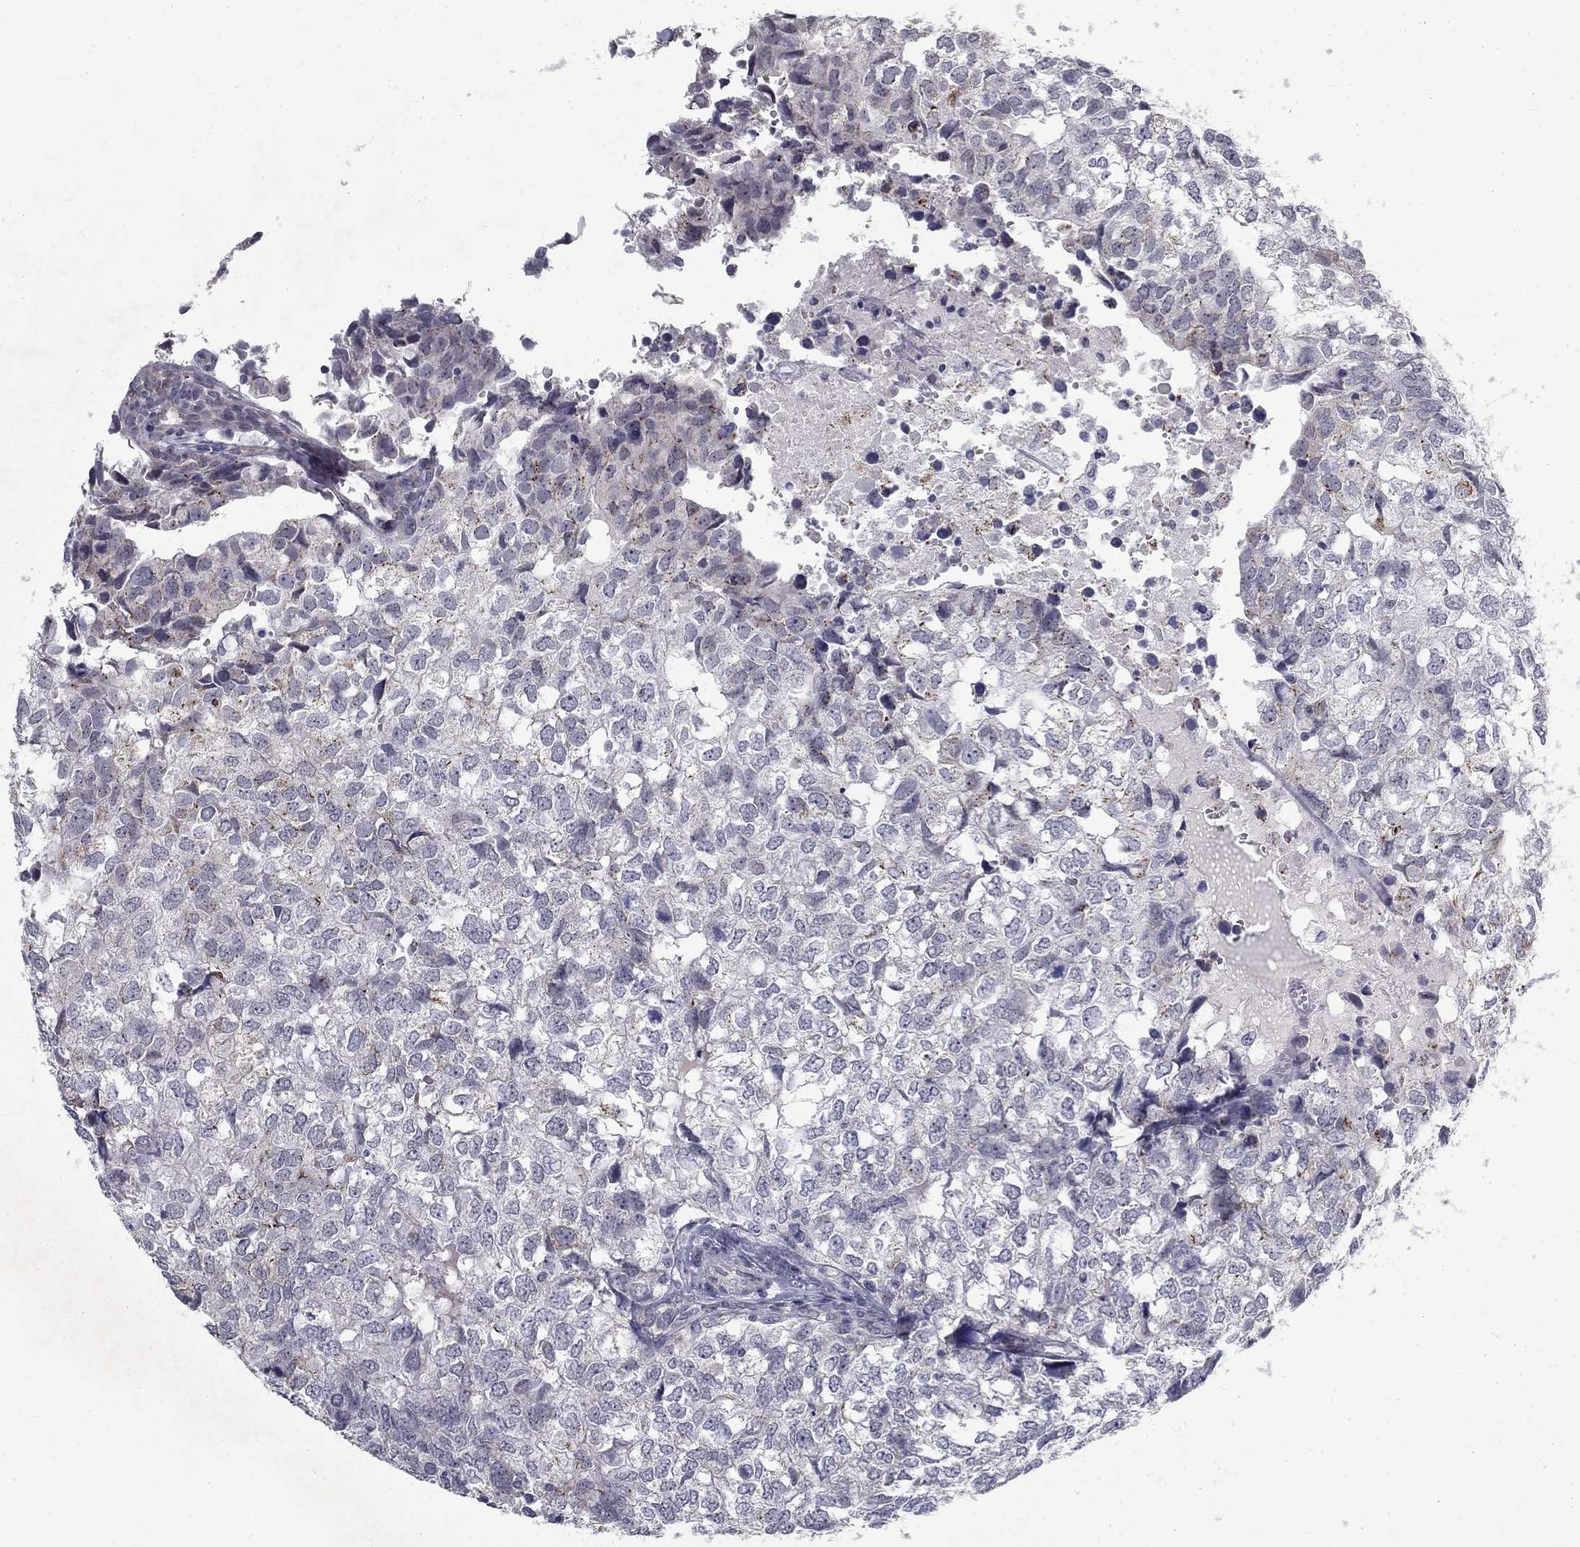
{"staining": {"intensity": "negative", "quantity": "none", "location": "none"}, "tissue": "breast cancer", "cell_type": "Tumor cells", "image_type": "cancer", "snomed": [{"axis": "morphology", "description": "Duct carcinoma"}, {"axis": "topography", "description": "Breast"}], "caption": "This is a histopathology image of IHC staining of breast cancer, which shows no staining in tumor cells.", "gene": "CLIC6", "patient": {"sex": "female", "age": 30}}